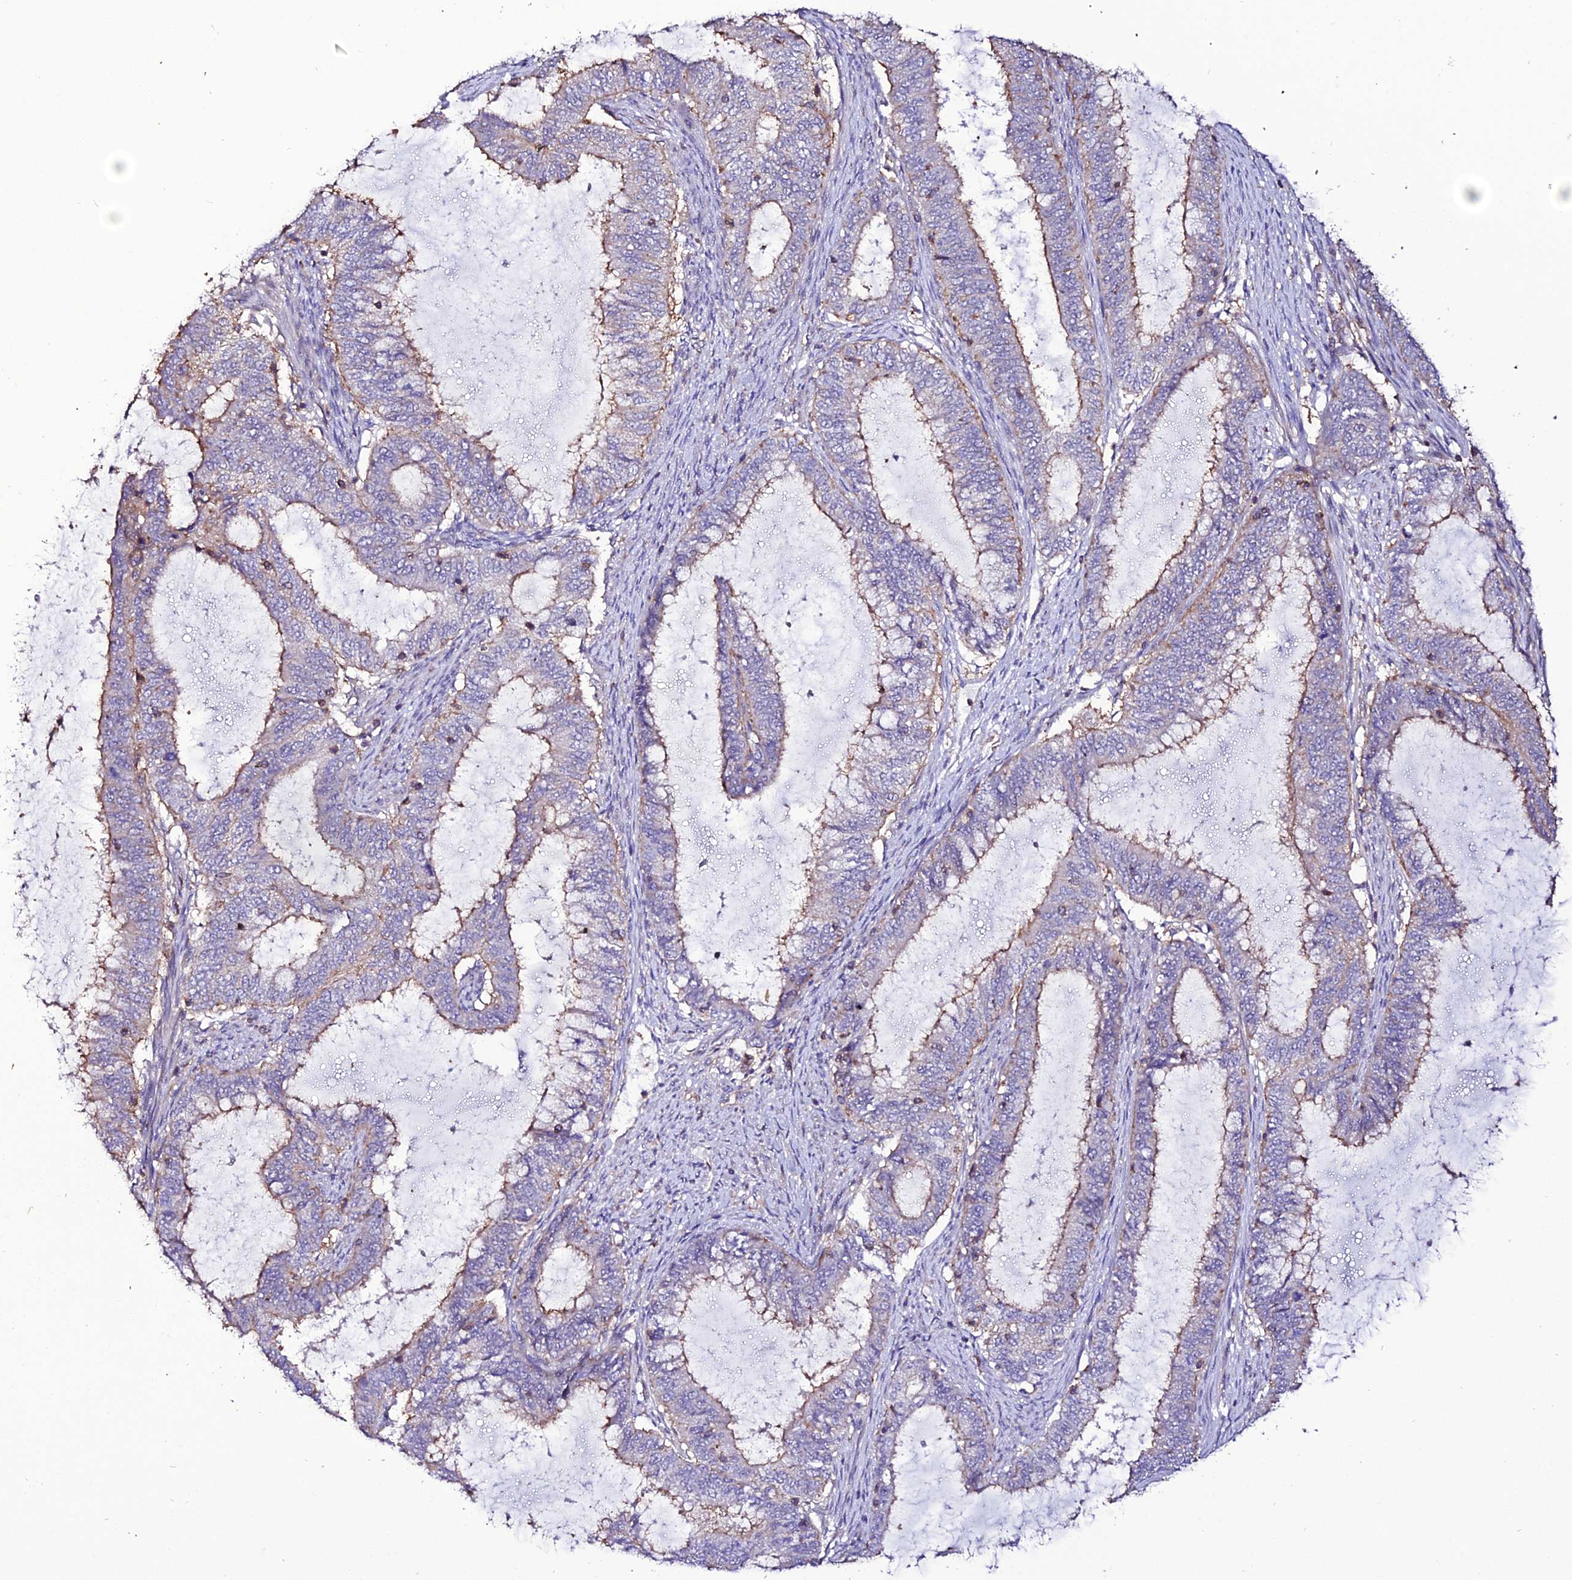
{"staining": {"intensity": "moderate", "quantity": "<25%", "location": "cytoplasmic/membranous"}, "tissue": "endometrial cancer", "cell_type": "Tumor cells", "image_type": "cancer", "snomed": [{"axis": "morphology", "description": "Adenocarcinoma, NOS"}, {"axis": "topography", "description": "Endometrium"}], "caption": "This image shows immunohistochemistry (IHC) staining of endometrial cancer (adenocarcinoma), with low moderate cytoplasmic/membranous staining in approximately <25% of tumor cells.", "gene": "USP17L15", "patient": {"sex": "female", "age": 51}}